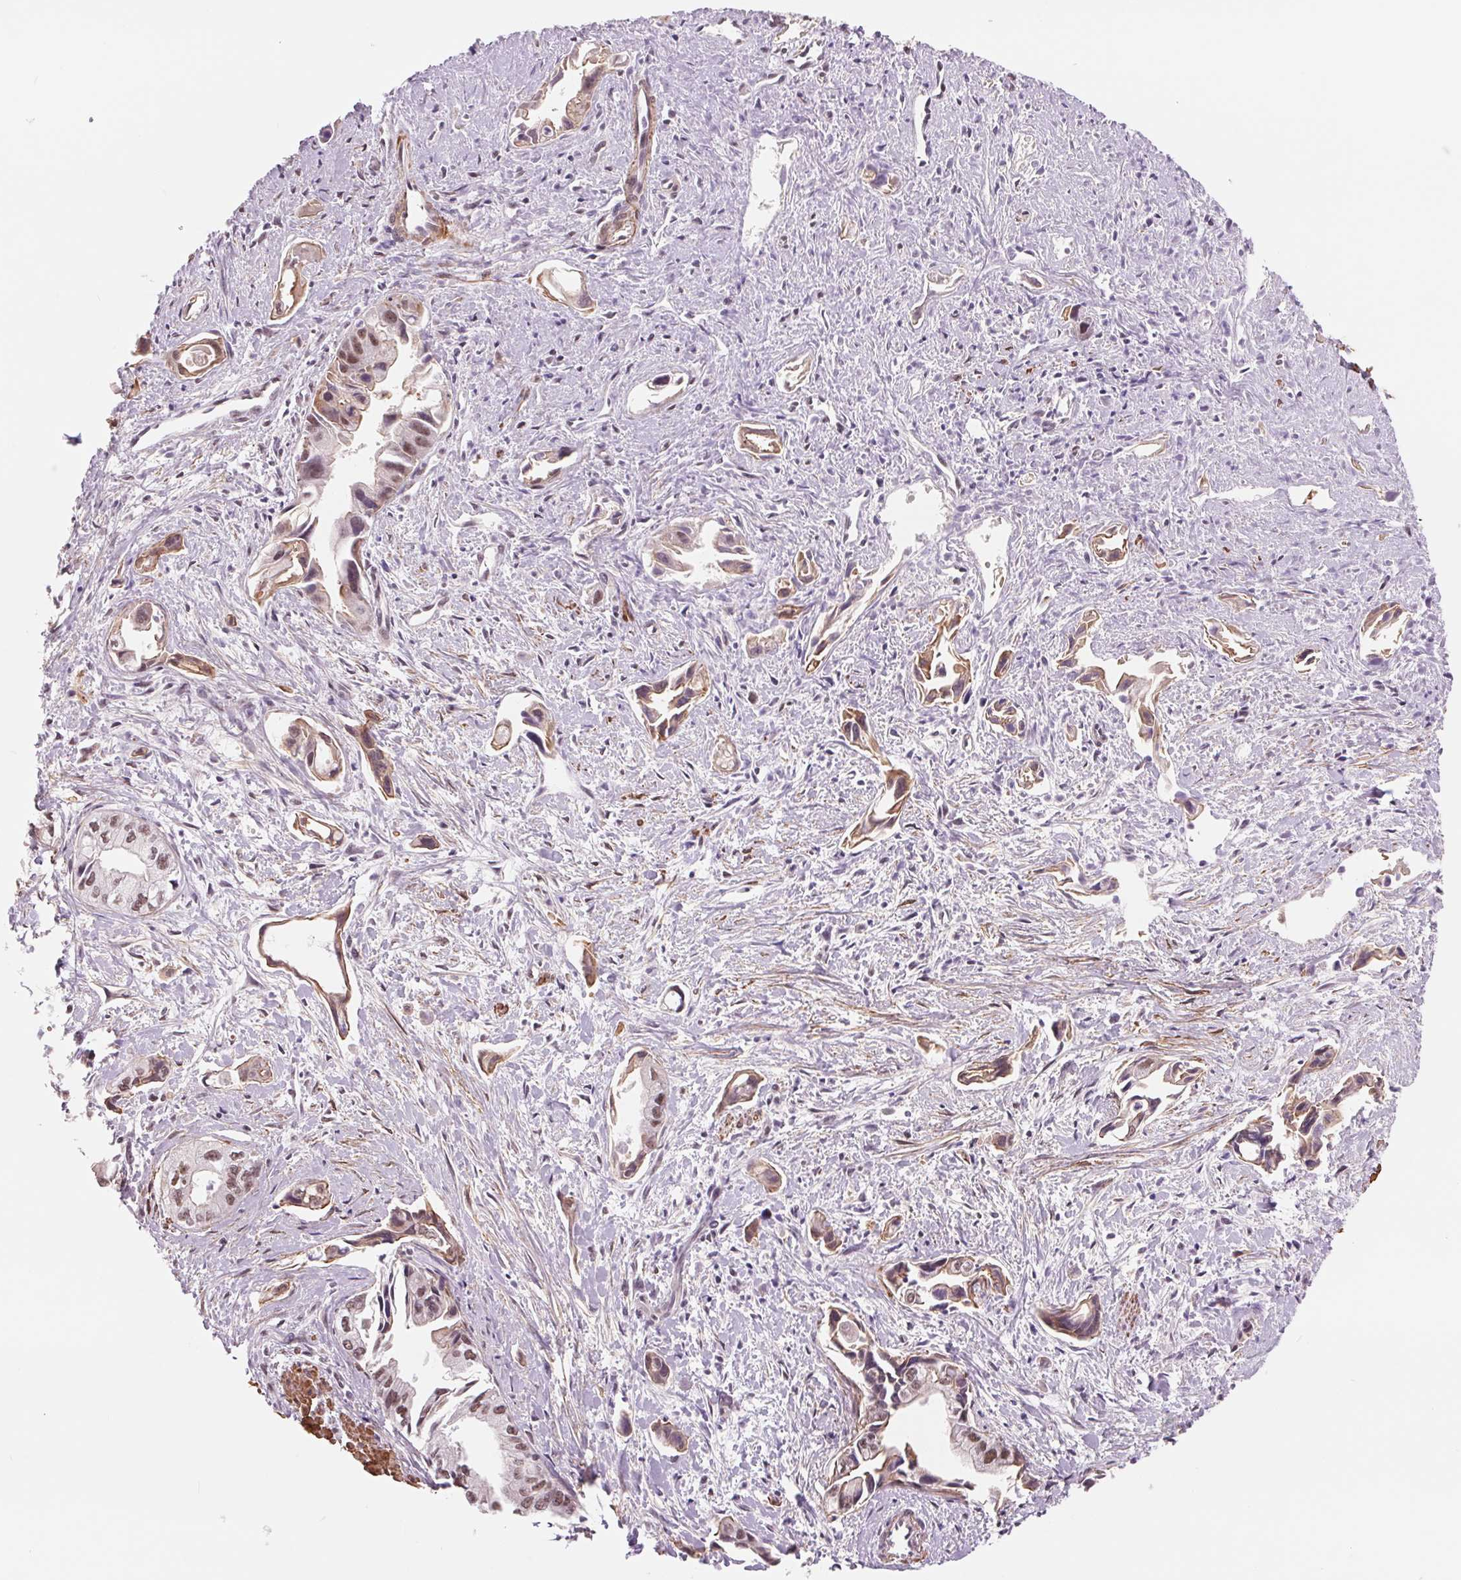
{"staining": {"intensity": "moderate", "quantity": ">75%", "location": "cytoplasmic/membranous,nuclear"}, "tissue": "pancreatic cancer", "cell_type": "Tumor cells", "image_type": "cancer", "snomed": [{"axis": "morphology", "description": "Adenocarcinoma, NOS"}, {"axis": "topography", "description": "Pancreas"}], "caption": "Immunohistochemical staining of pancreatic cancer shows moderate cytoplasmic/membranous and nuclear protein expression in approximately >75% of tumor cells.", "gene": "BCAT1", "patient": {"sex": "female", "age": 61}}